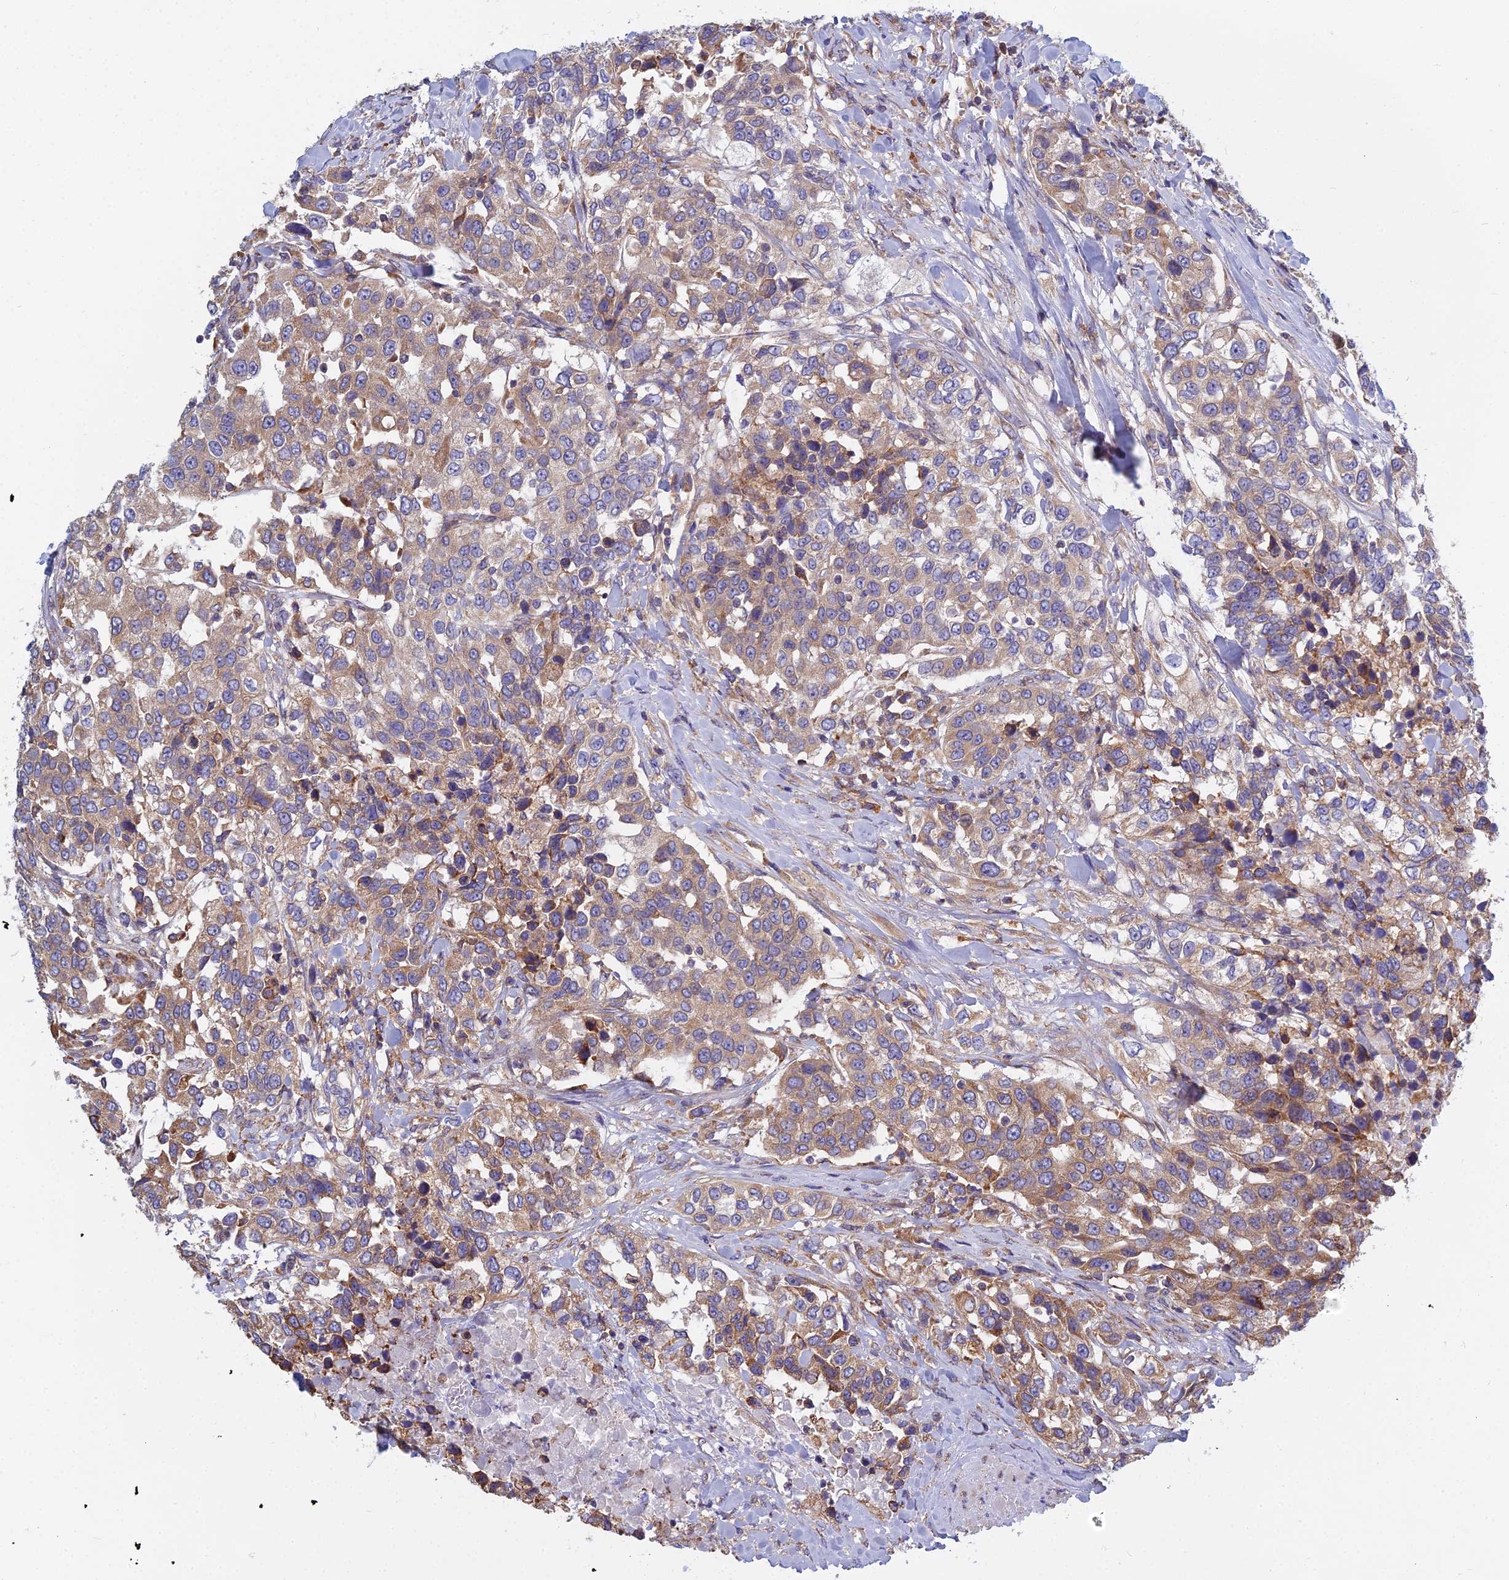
{"staining": {"intensity": "moderate", "quantity": "25%-75%", "location": "cytoplasmic/membranous"}, "tissue": "urothelial cancer", "cell_type": "Tumor cells", "image_type": "cancer", "snomed": [{"axis": "morphology", "description": "Urothelial carcinoma, High grade"}, {"axis": "topography", "description": "Urinary bladder"}], "caption": "This is a histology image of IHC staining of urothelial carcinoma (high-grade), which shows moderate positivity in the cytoplasmic/membranous of tumor cells.", "gene": "KIAA1143", "patient": {"sex": "female", "age": 80}}